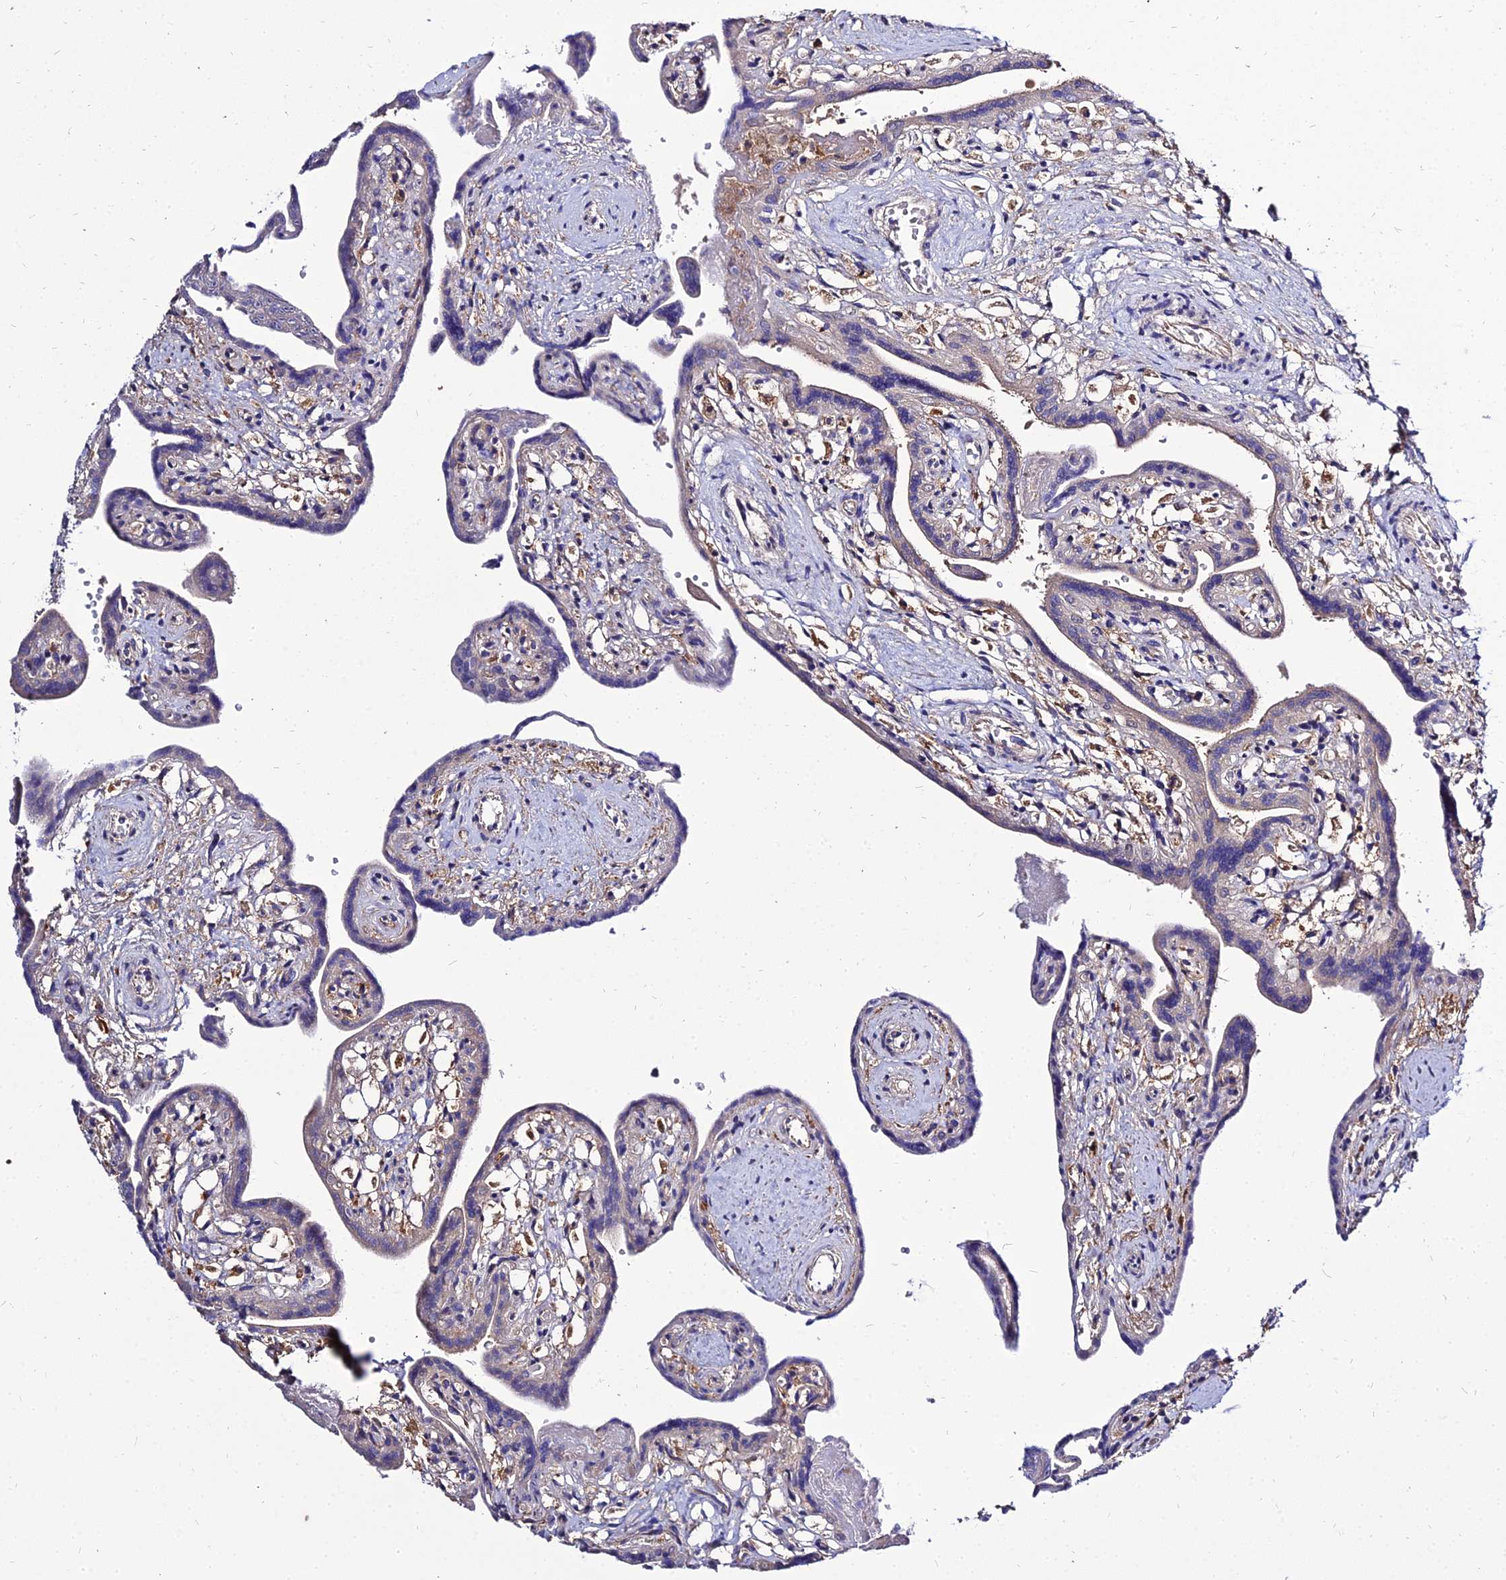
{"staining": {"intensity": "negative", "quantity": "none", "location": "none"}, "tissue": "placenta", "cell_type": "Trophoblastic cells", "image_type": "normal", "snomed": [{"axis": "morphology", "description": "Normal tissue, NOS"}, {"axis": "topography", "description": "Placenta"}], "caption": "This image is of unremarkable placenta stained with IHC to label a protein in brown with the nuclei are counter-stained blue. There is no staining in trophoblastic cells.", "gene": "C2orf69", "patient": {"sex": "female", "age": 37}}